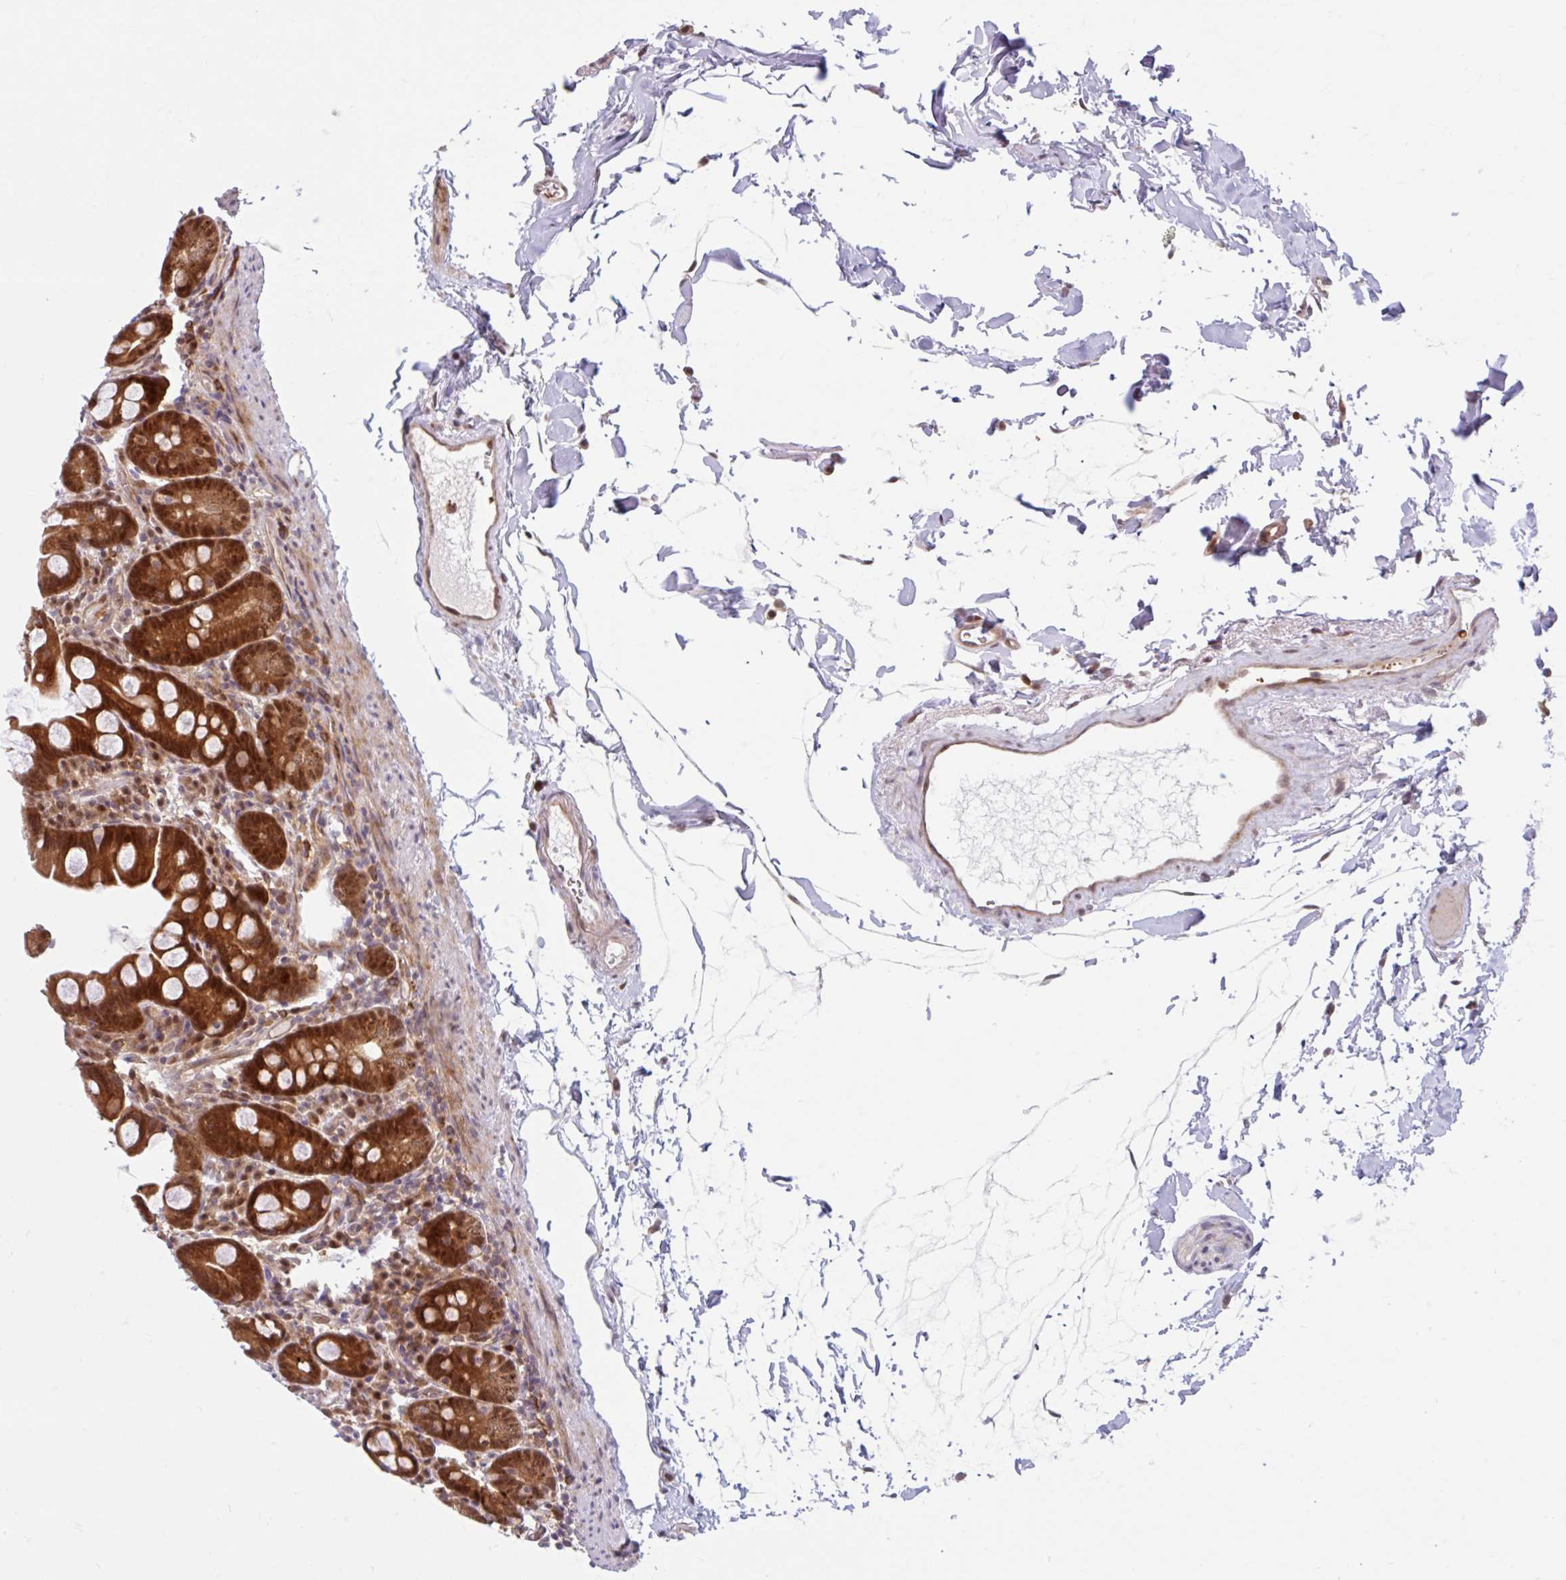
{"staining": {"intensity": "strong", "quantity": ">75%", "location": "cytoplasmic/membranous,nuclear"}, "tissue": "small intestine", "cell_type": "Glandular cells", "image_type": "normal", "snomed": [{"axis": "morphology", "description": "Normal tissue, NOS"}, {"axis": "topography", "description": "Small intestine"}], "caption": "Benign small intestine was stained to show a protein in brown. There is high levels of strong cytoplasmic/membranous,nuclear expression in approximately >75% of glandular cells.", "gene": "HMBS", "patient": {"sex": "female", "age": 68}}